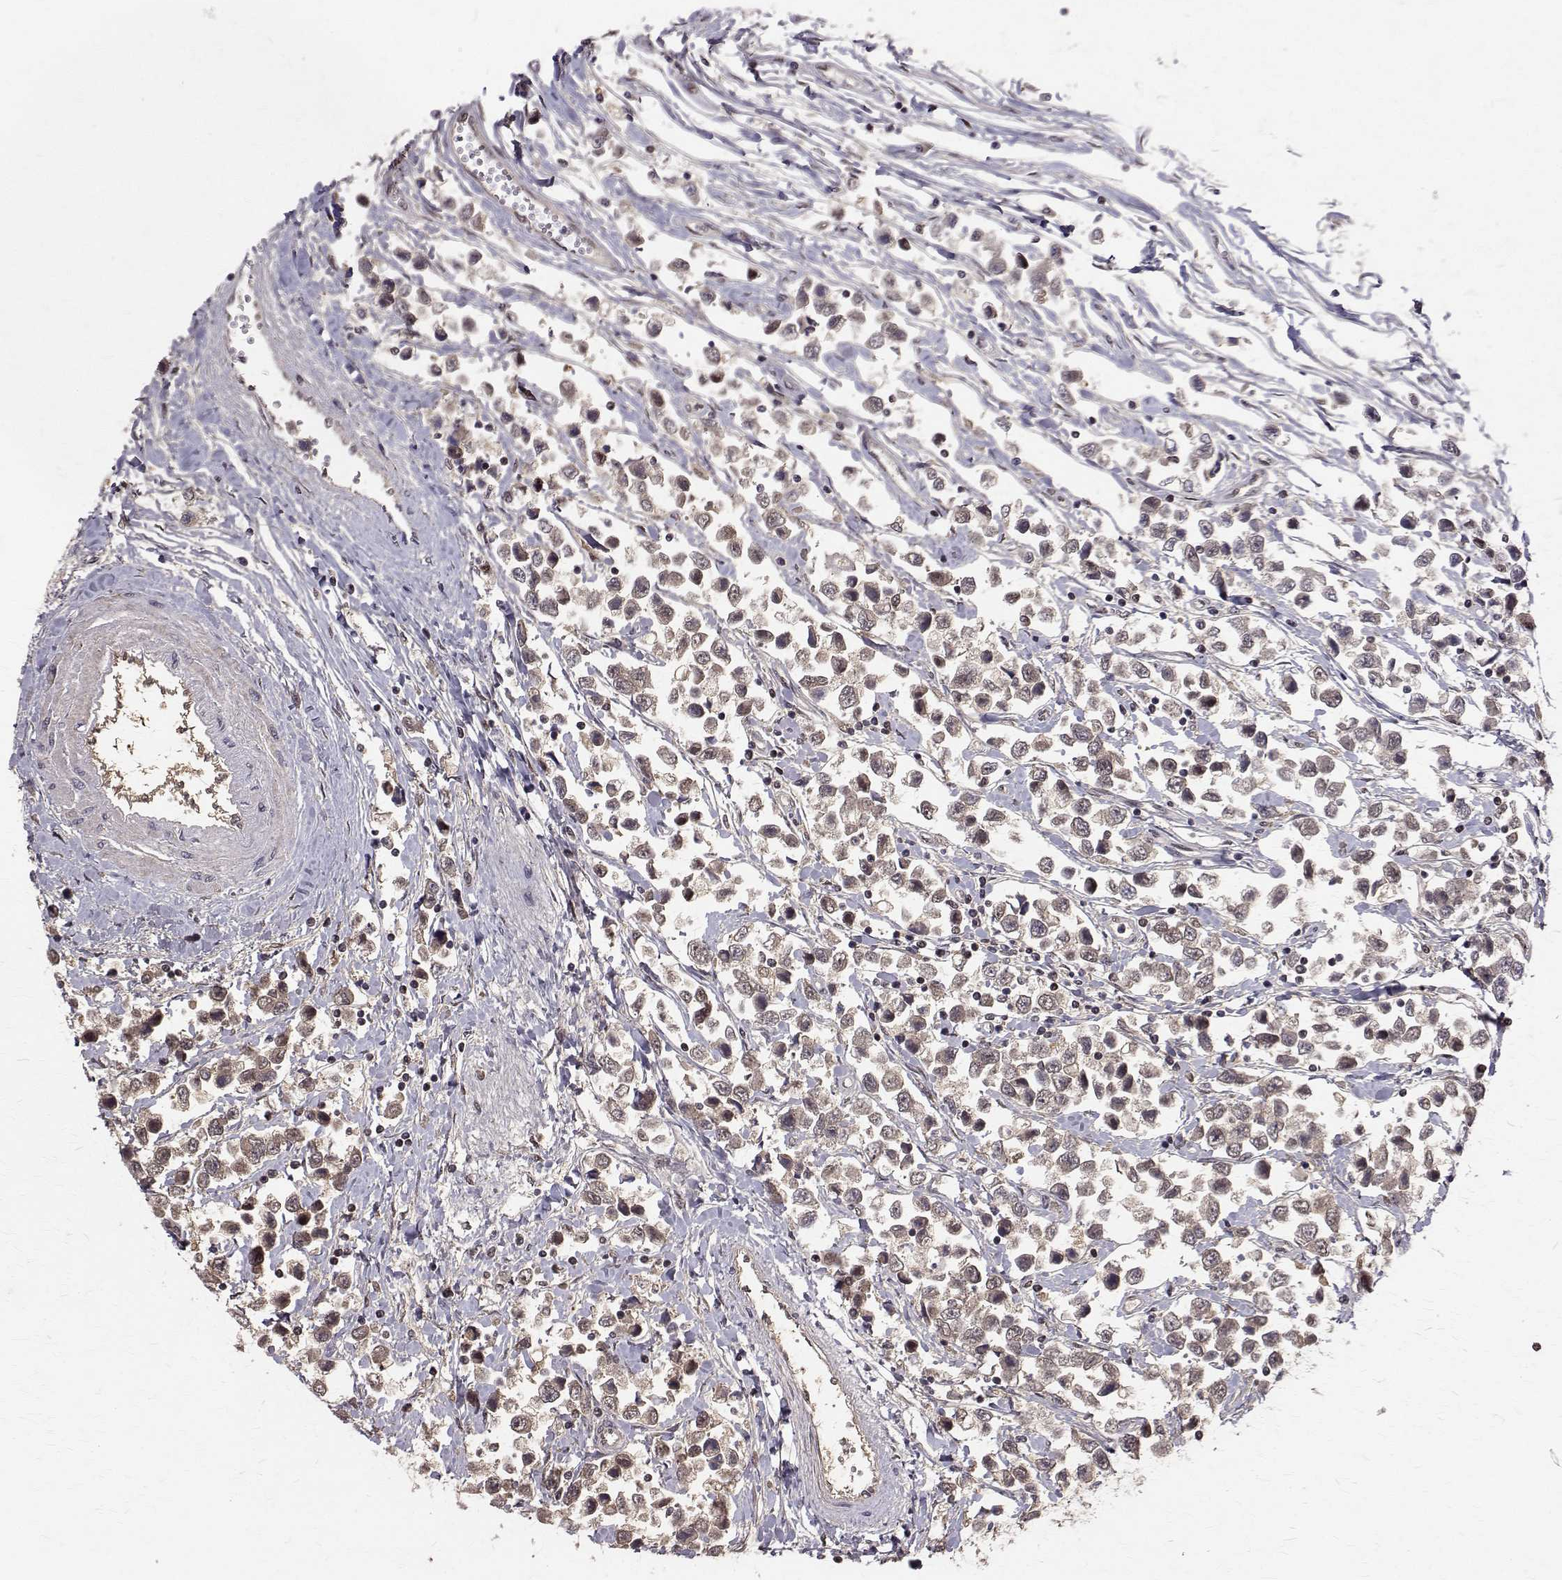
{"staining": {"intensity": "weak", "quantity": ">75%", "location": "cytoplasmic/membranous,nuclear"}, "tissue": "testis cancer", "cell_type": "Tumor cells", "image_type": "cancer", "snomed": [{"axis": "morphology", "description": "Seminoma, NOS"}, {"axis": "topography", "description": "Testis"}], "caption": "Testis cancer (seminoma) stained with immunohistochemistry (IHC) exhibits weak cytoplasmic/membranous and nuclear positivity in approximately >75% of tumor cells. (Brightfield microscopy of DAB IHC at high magnification).", "gene": "NIF3L1", "patient": {"sex": "male", "age": 34}}